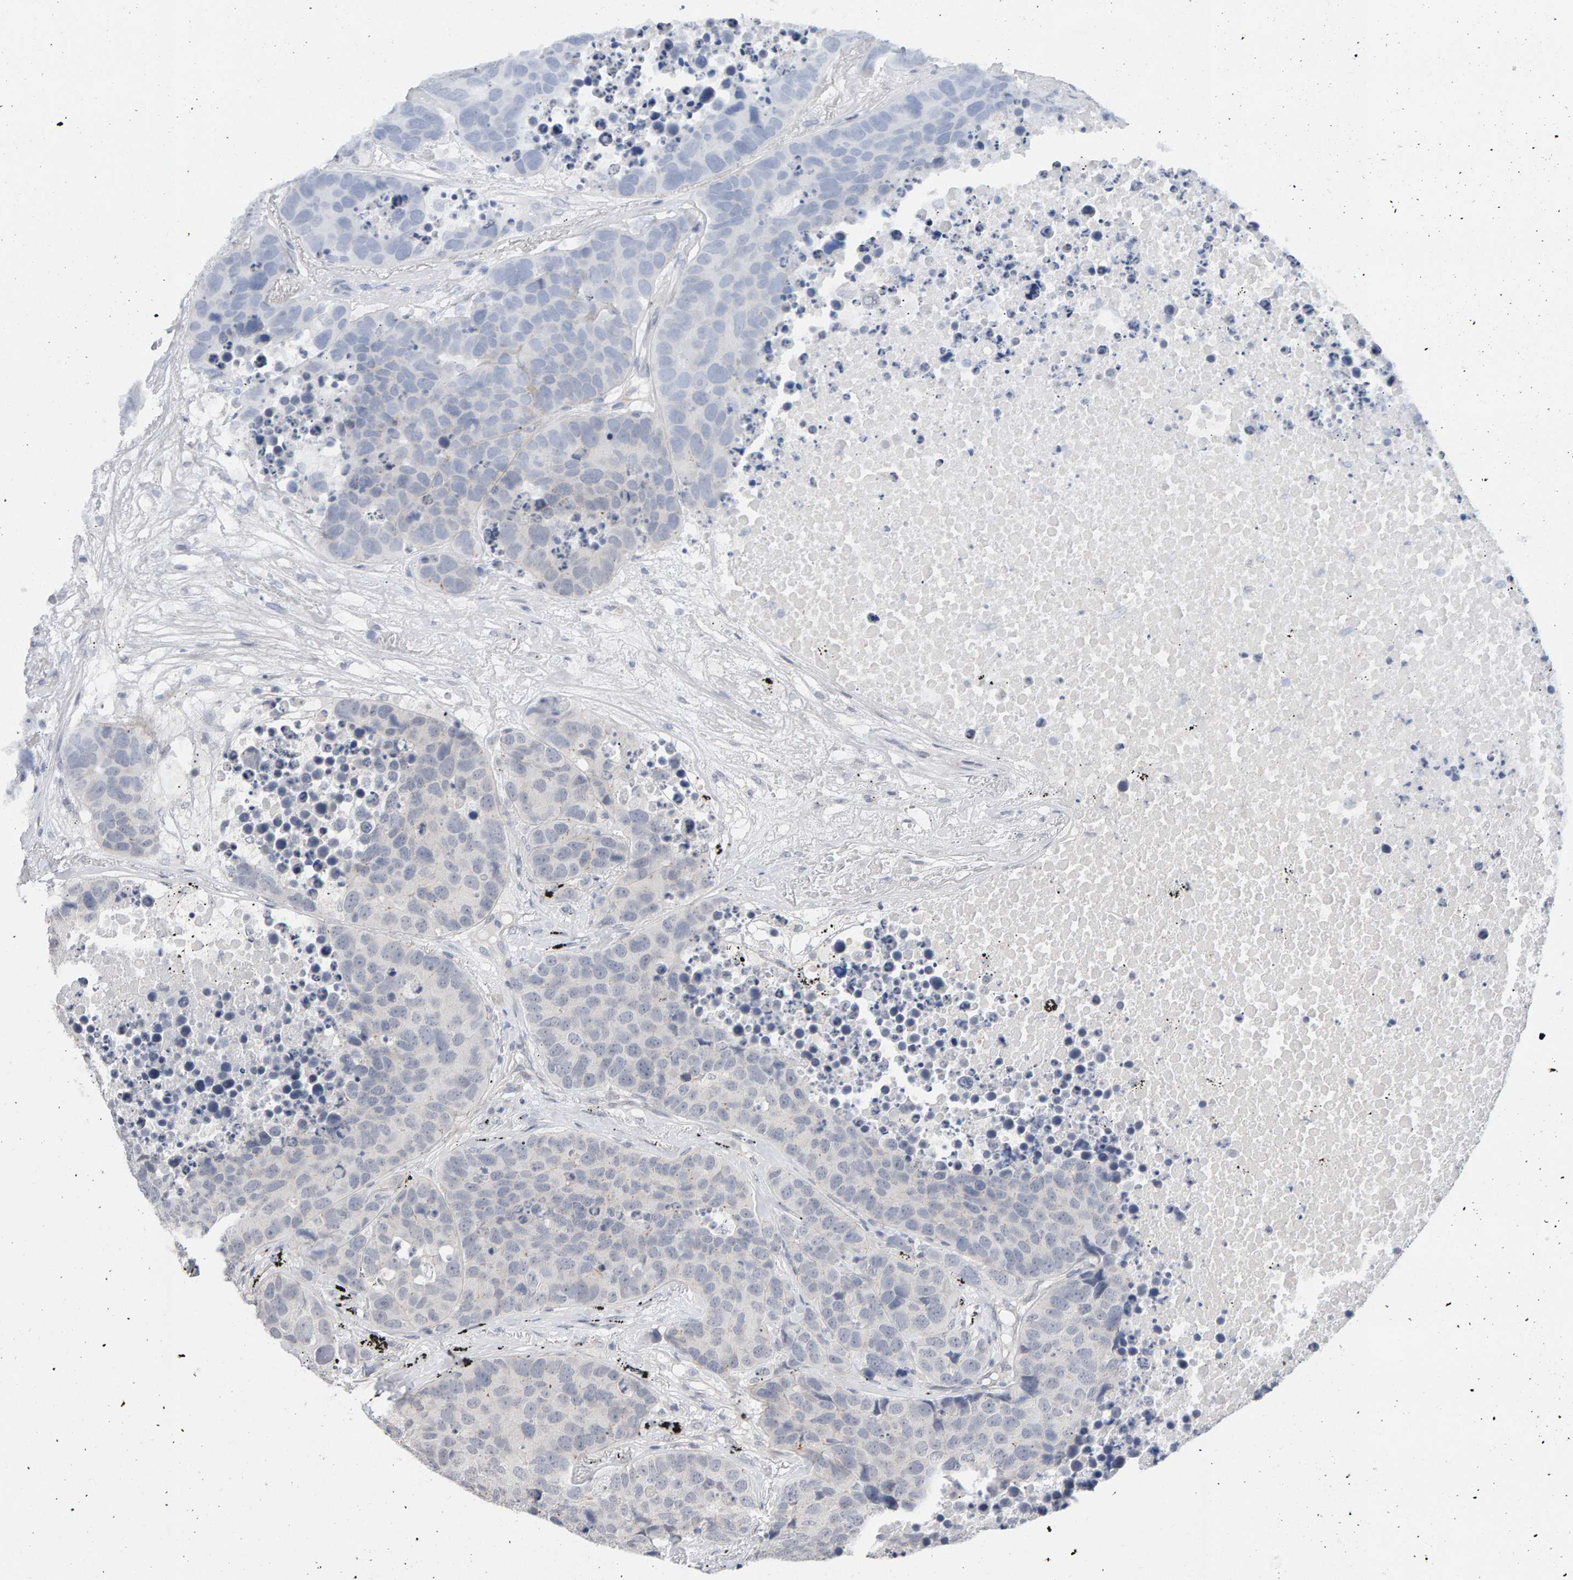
{"staining": {"intensity": "negative", "quantity": "none", "location": "none"}, "tissue": "carcinoid", "cell_type": "Tumor cells", "image_type": "cancer", "snomed": [{"axis": "morphology", "description": "Carcinoid, malignant, NOS"}, {"axis": "topography", "description": "Lung"}], "caption": "The micrograph displays no staining of tumor cells in malignant carcinoid. The staining was performed using DAB to visualize the protein expression in brown, while the nuclei were stained in blue with hematoxylin (Magnification: 20x).", "gene": "HNF4A", "patient": {"sex": "male", "age": 60}}